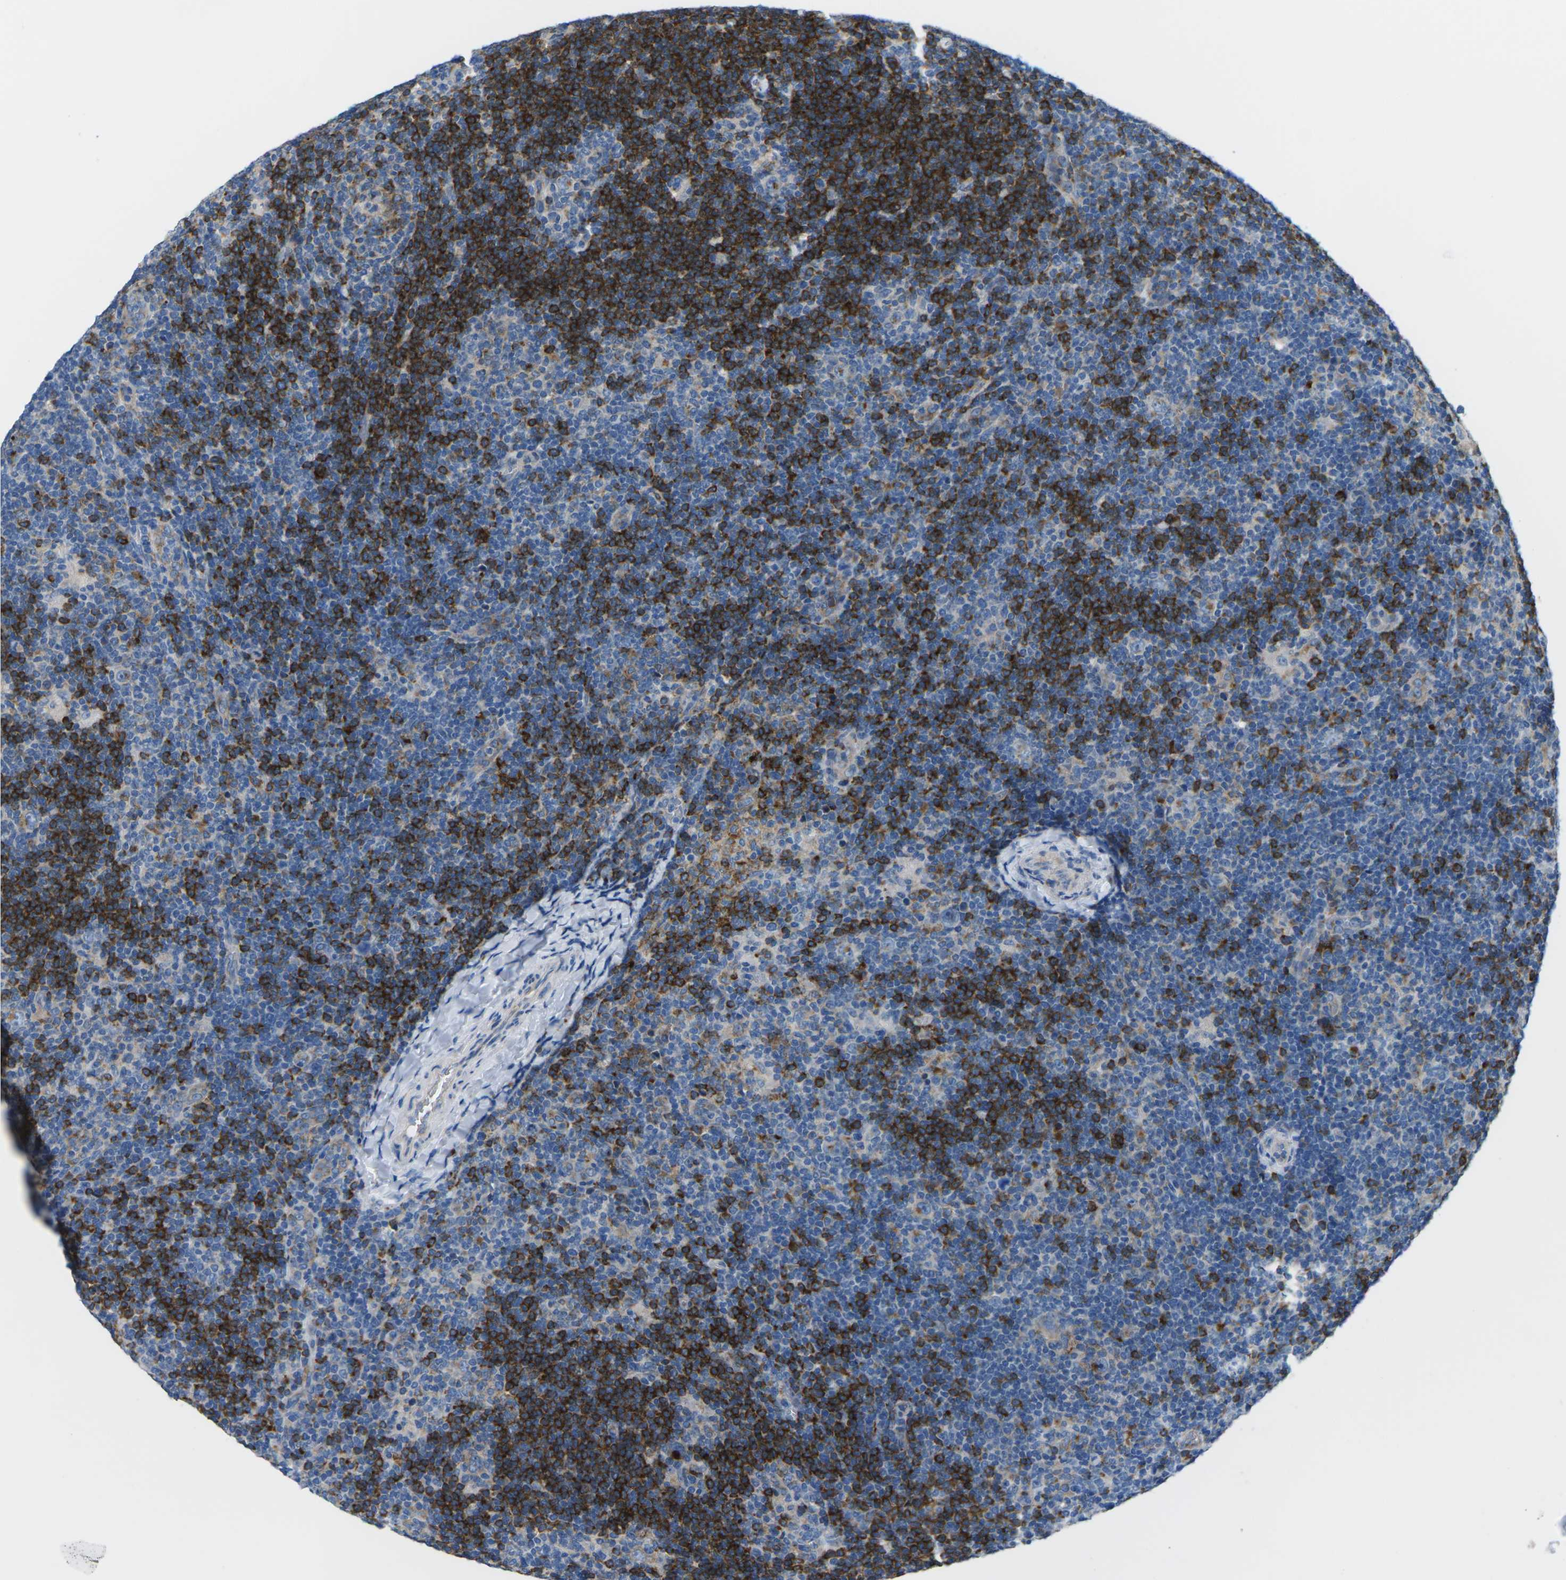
{"staining": {"intensity": "moderate", "quantity": ">75%", "location": "cytoplasmic/membranous"}, "tissue": "lymphoma", "cell_type": "Tumor cells", "image_type": "cancer", "snomed": [{"axis": "morphology", "description": "Hodgkin's disease, NOS"}, {"axis": "topography", "description": "Lymph node"}], "caption": "A brown stain shows moderate cytoplasmic/membranous staining of a protein in lymphoma tumor cells.", "gene": "SYNGR2", "patient": {"sex": "female", "age": 57}}